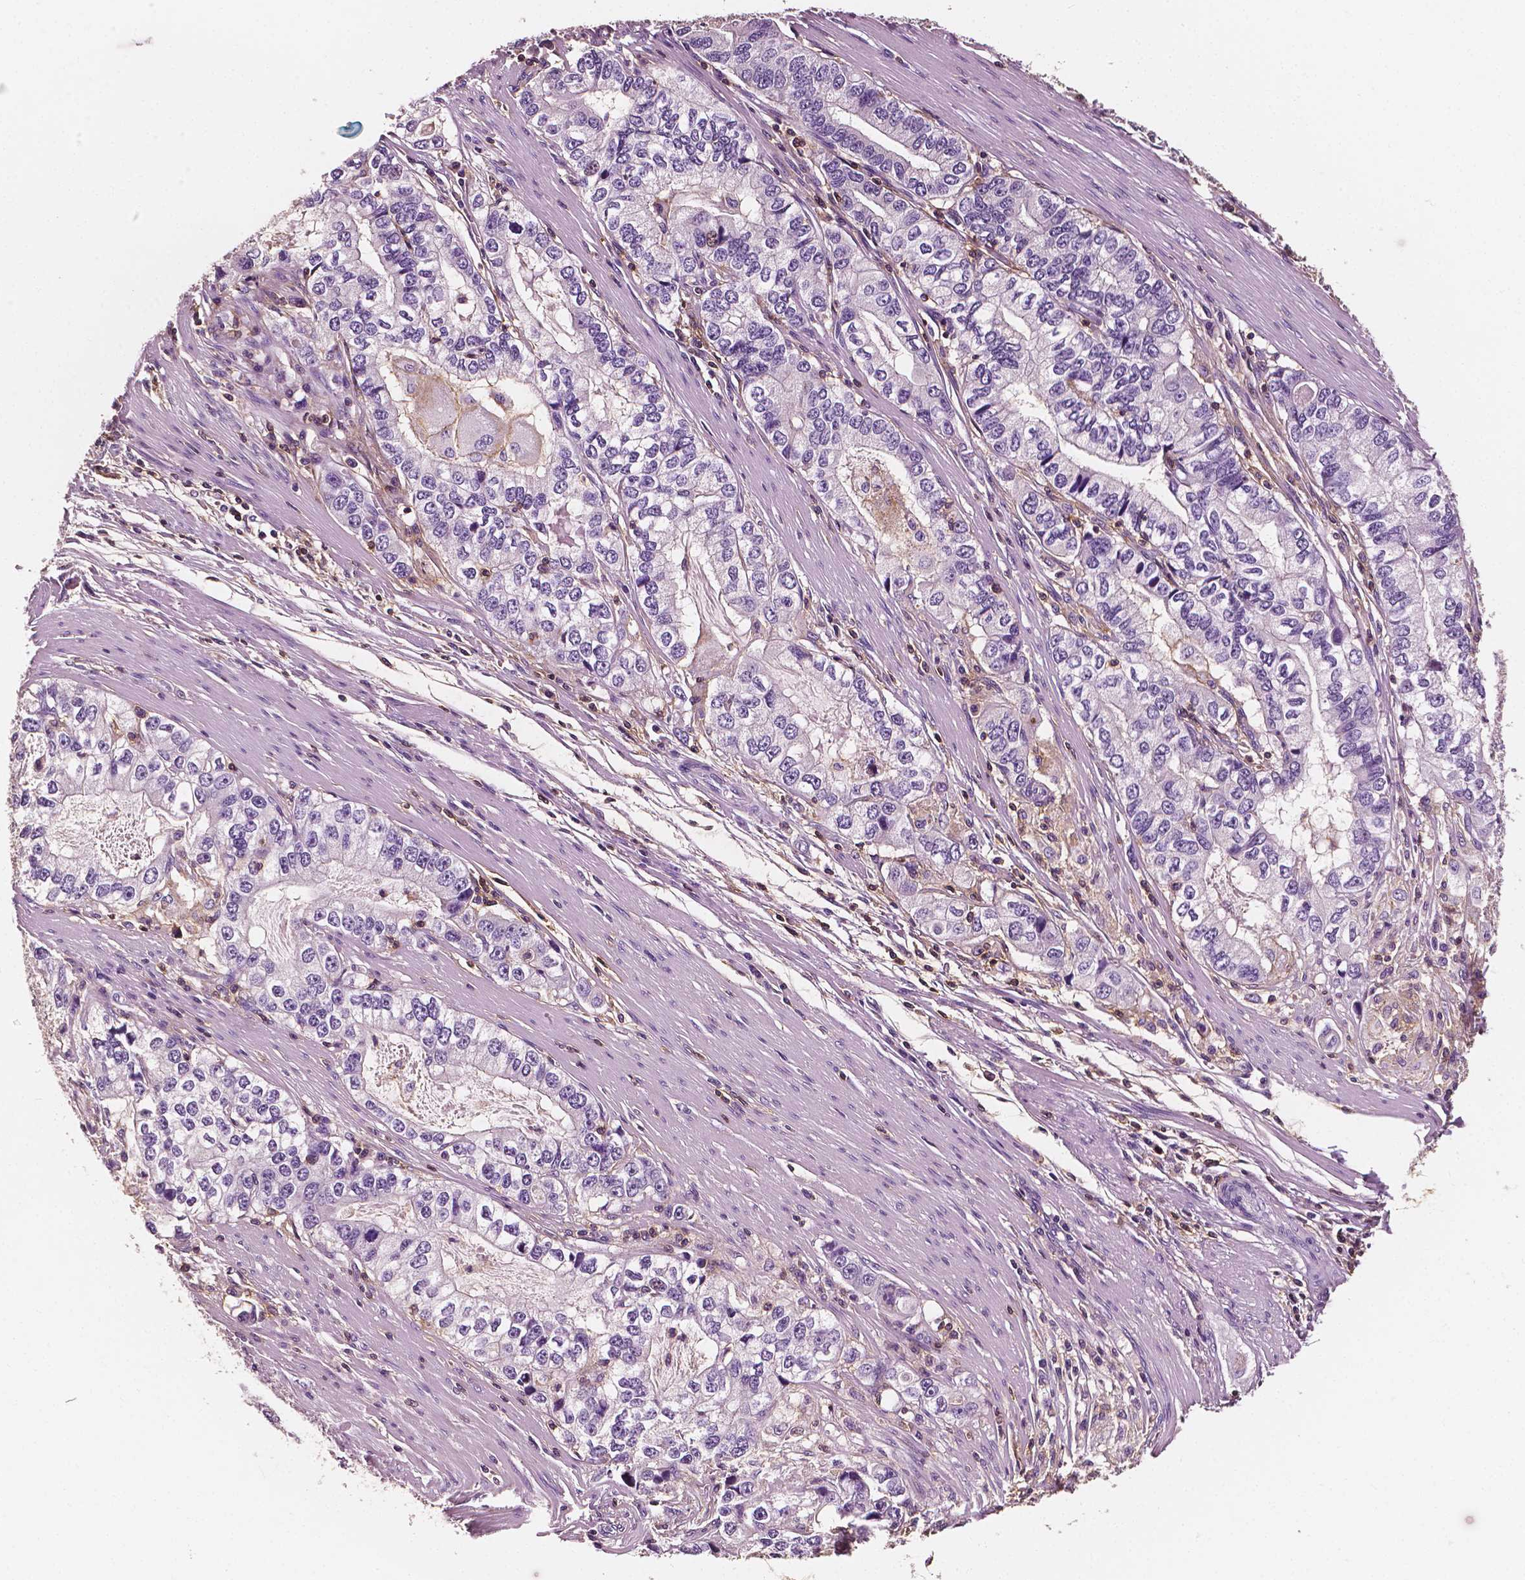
{"staining": {"intensity": "negative", "quantity": "none", "location": "none"}, "tissue": "stomach cancer", "cell_type": "Tumor cells", "image_type": "cancer", "snomed": [{"axis": "morphology", "description": "Adenocarcinoma, NOS"}, {"axis": "topography", "description": "Stomach, lower"}], "caption": "This photomicrograph is of stomach cancer stained with IHC to label a protein in brown with the nuclei are counter-stained blue. There is no staining in tumor cells. Brightfield microscopy of IHC stained with DAB (brown) and hematoxylin (blue), captured at high magnification.", "gene": "PTPRC", "patient": {"sex": "female", "age": 72}}